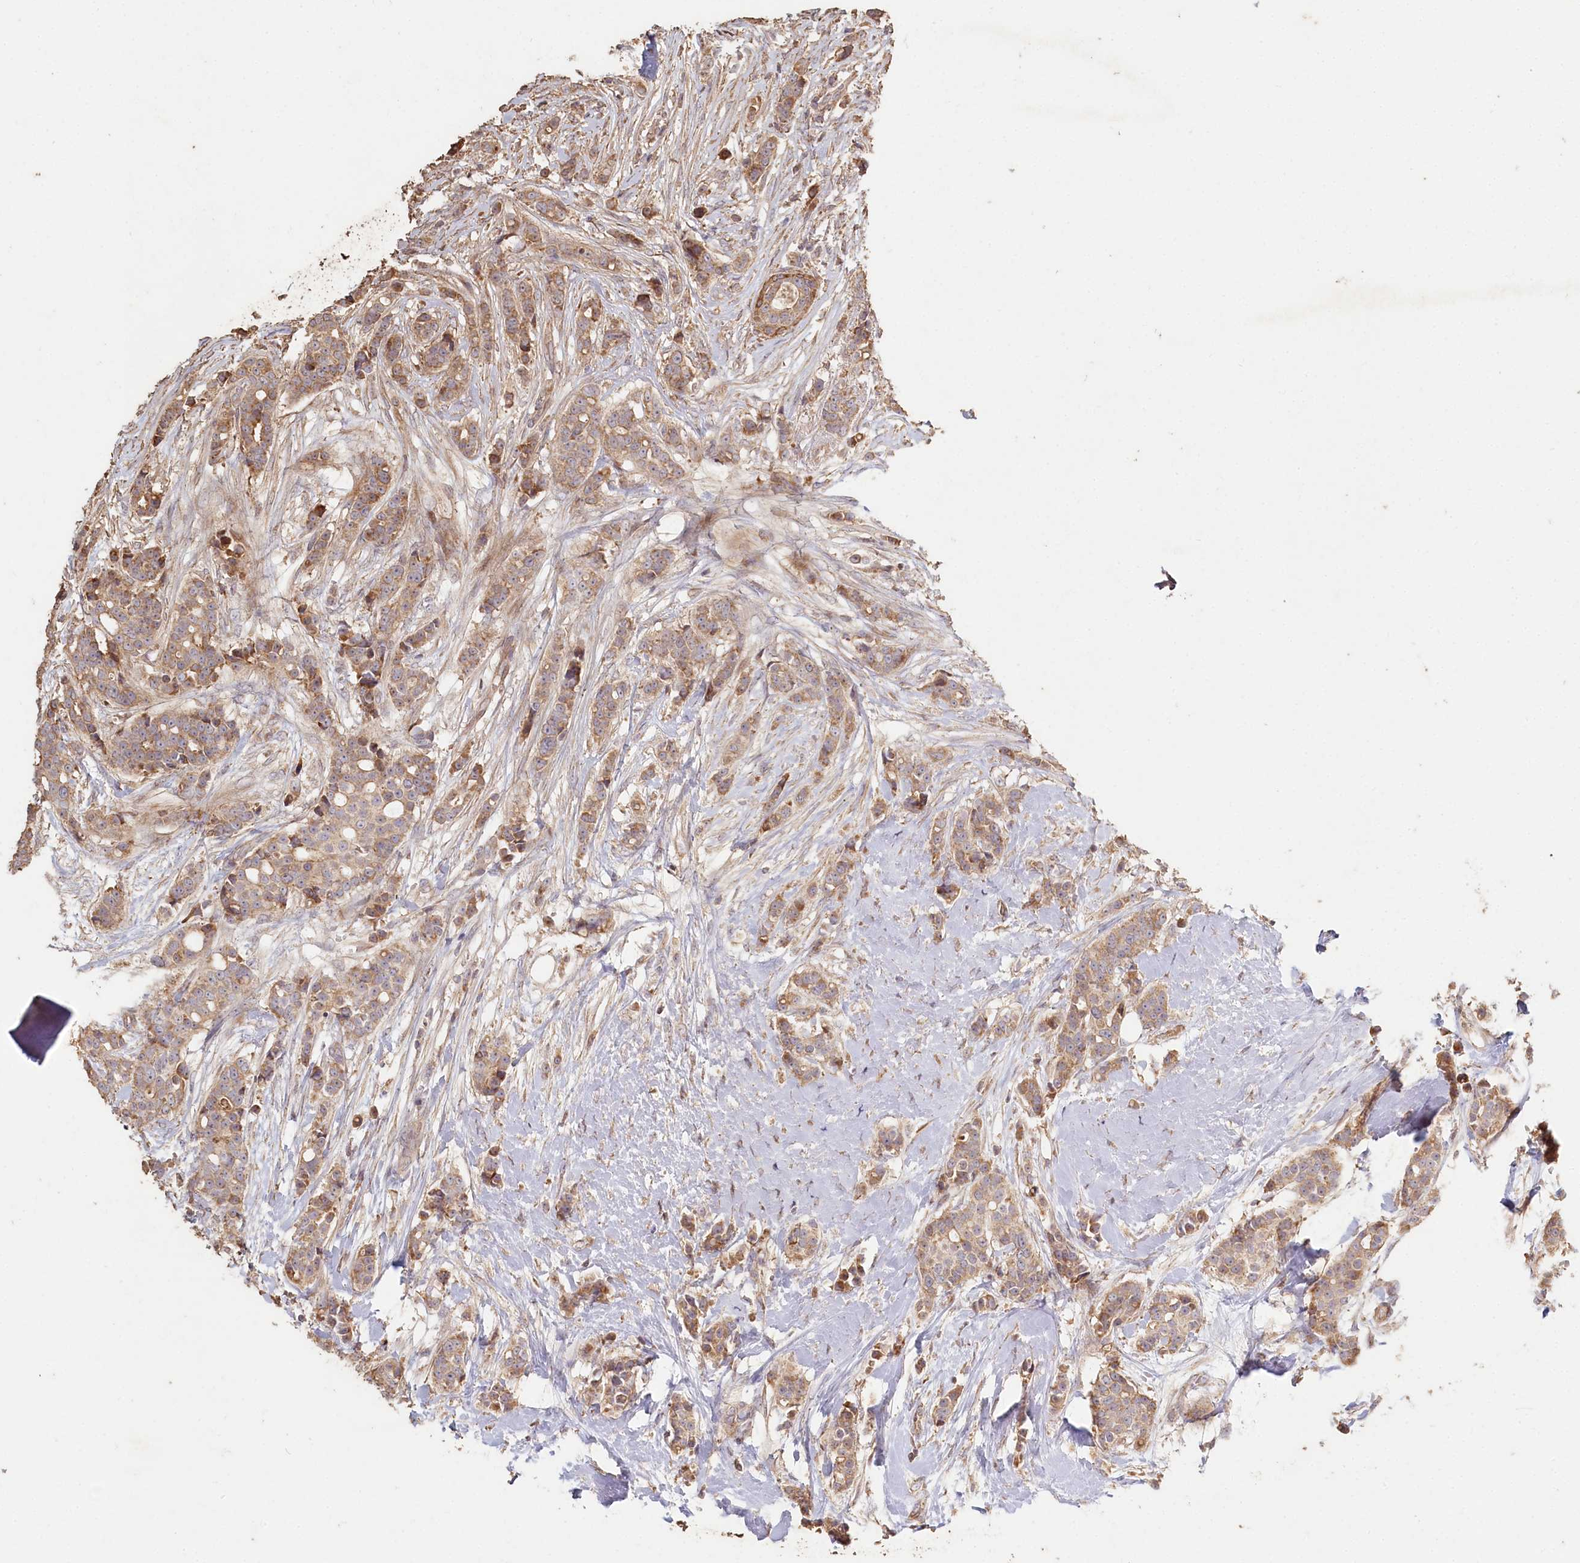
{"staining": {"intensity": "moderate", "quantity": ">75%", "location": "cytoplasmic/membranous"}, "tissue": "breast cancer", "cell_type": "Tumor cells", "image_type": "cancer", "snomed": [{"axis": "morphology", "description": "Lobular carcinoma"}, {"axis": "topography", "description": "Breast"}], "caption": "Immunohistochemical staining of human lobular carcinoma (breast) exhibits medium levels of moderate cytoplasmic/membranous expression in approximately >75% of tumor cells.", "gene": "HAL", "patient": {"sex": "female", "age": 51}}